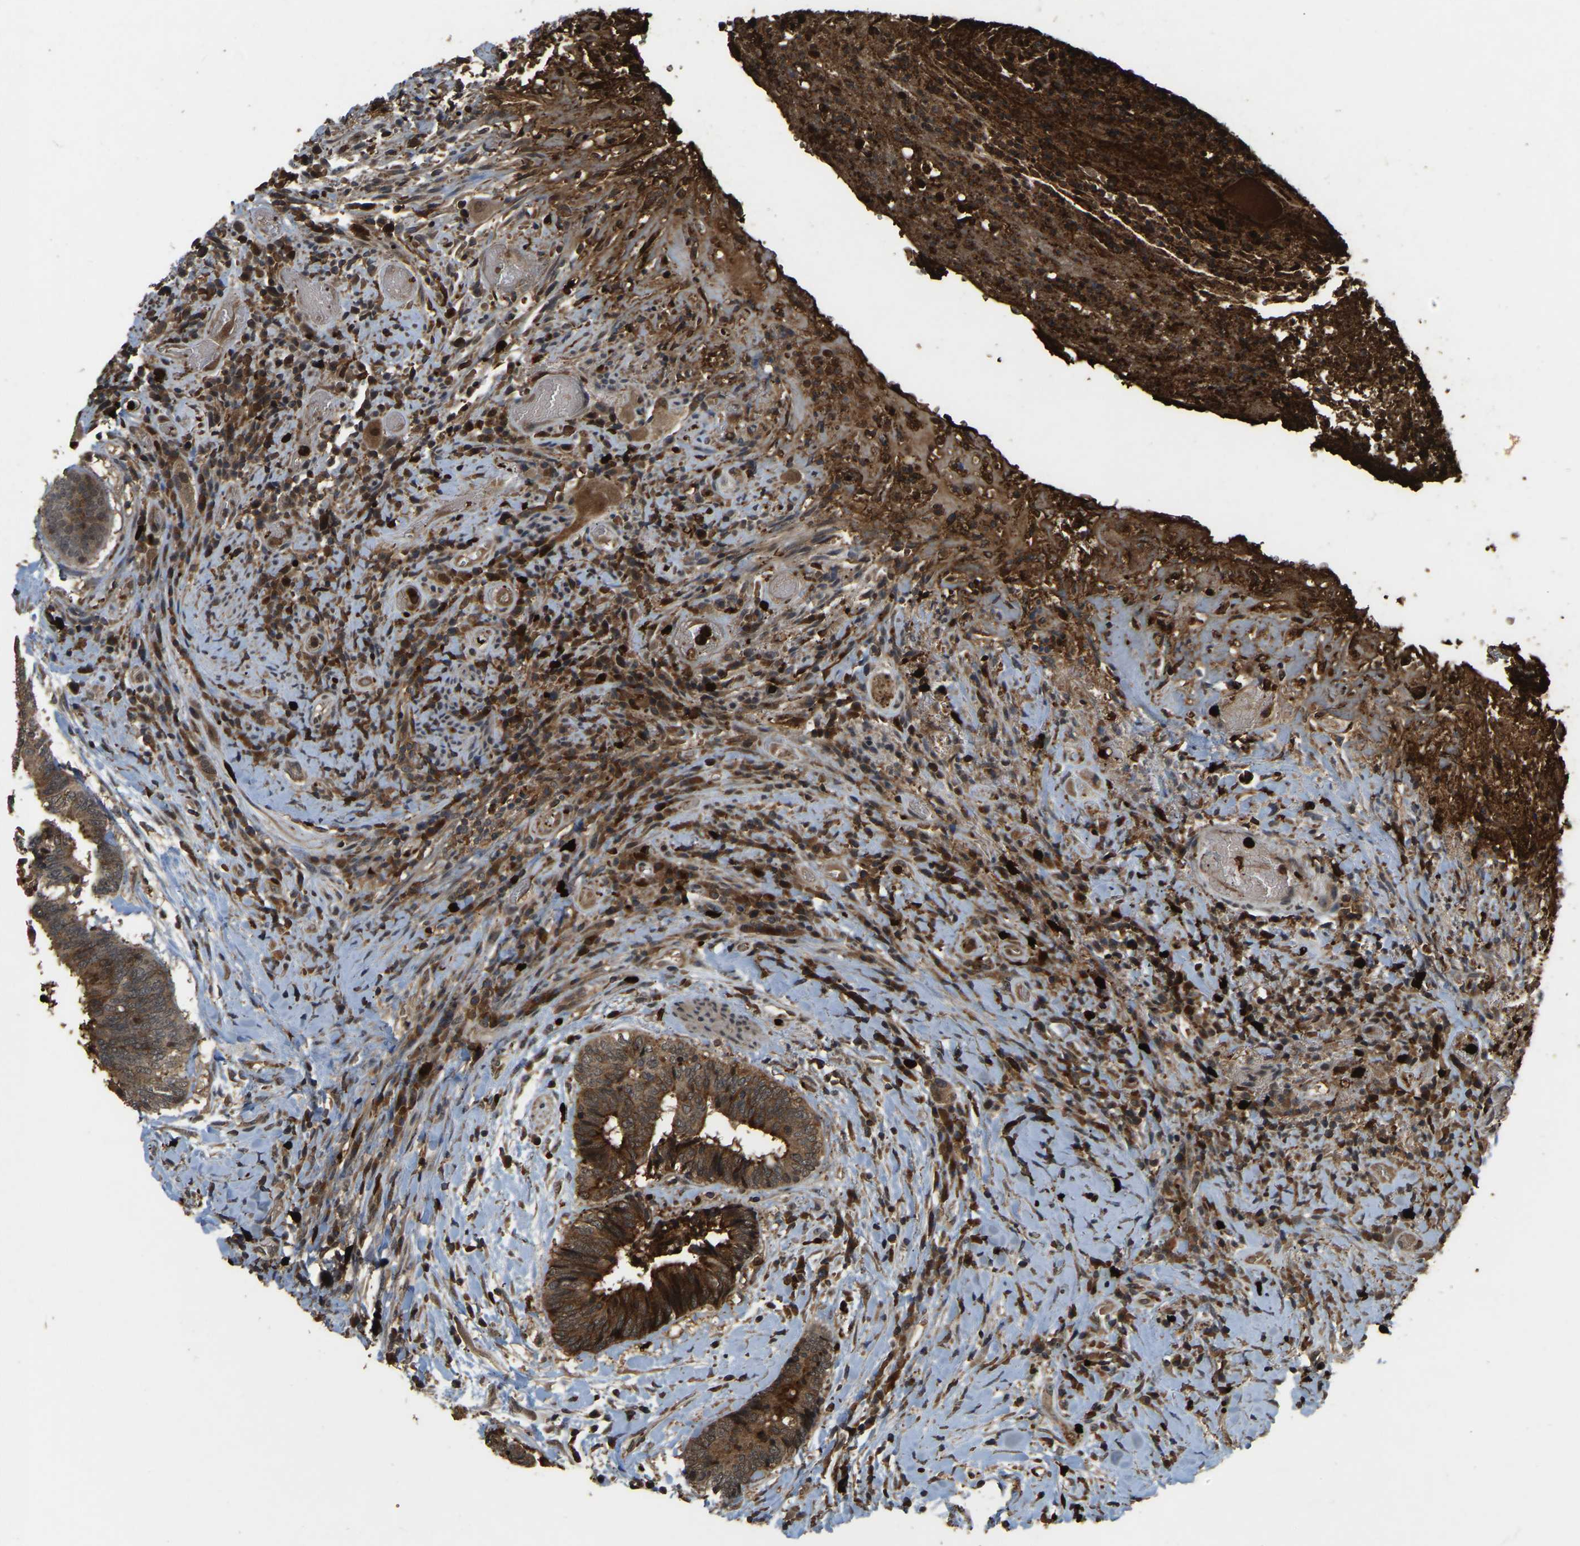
{"staining": {"intensity": "strong", "quantity": "<25%", "location": "cytoplasmic/membranous"}, "tissue": "colorectal cancer", "cell_type": "Tumor cells", "image_type": "cancer", "snomed": [{"axis": "morphology", "description": "Adenocarcinoma, NOS"}, {"axis": "topography", "description": "Rectum"}], "caption": "Colorectal cancer (adenocarcinoma) tissue shows strong cytoplasmic/membranous expression in about <25% of tumor cells", "gene": "RNF141", "patient": {"sex": "male", "age": 63}}